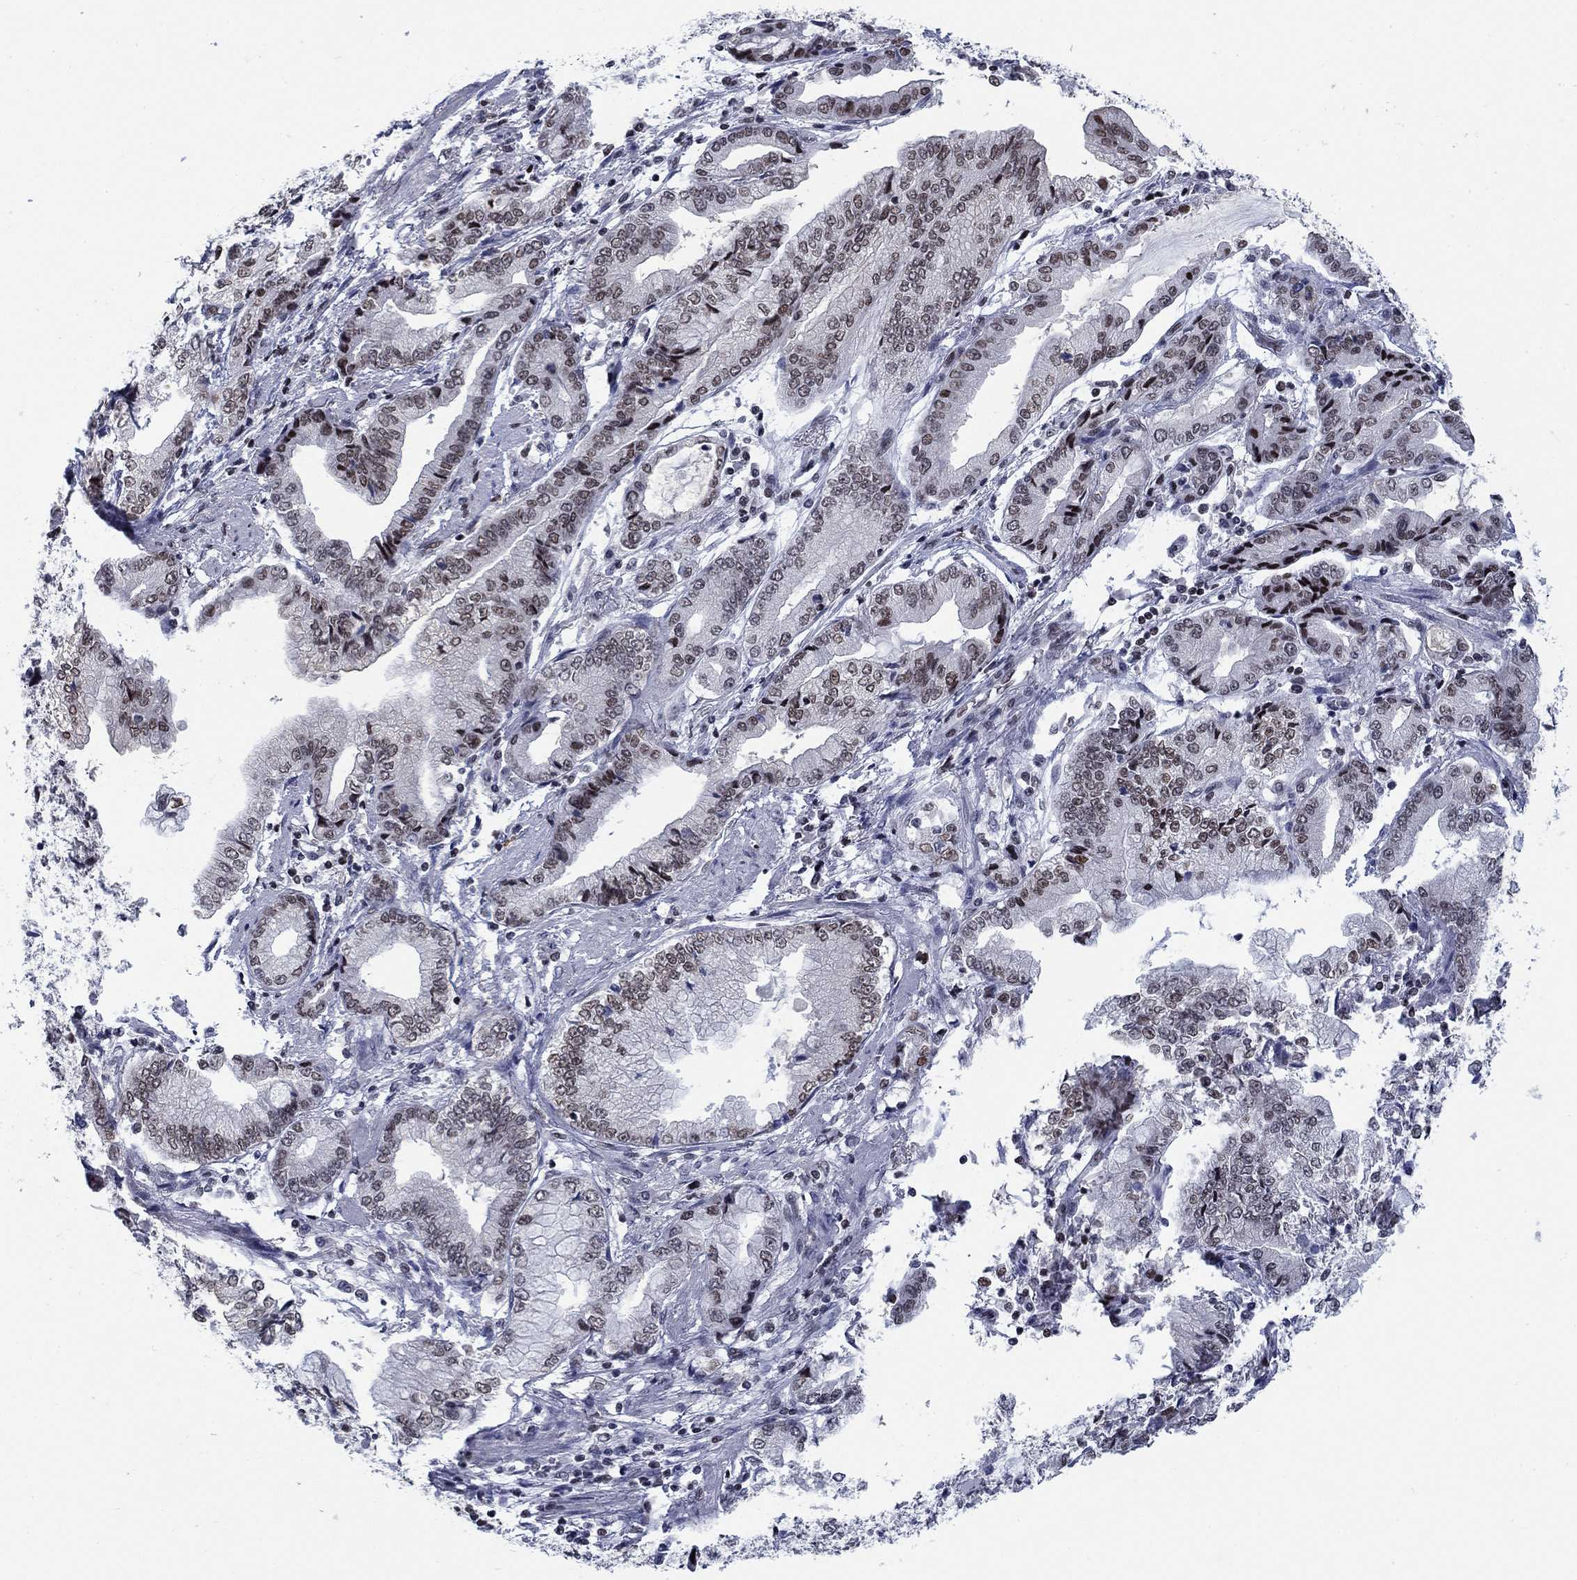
{"staining": {"intensity": "moderate", "quantity": "25%-75%", "location": "nuclear"}, "tissue": "stomach cancer", "cell_type": "Tumor cells", "image_type": "cancer", "snomed": [{"axis": "morphology", "description": "Adenocarcinoma, NOS"}, {"axis": "topography", "description": "Stomach, upper"}], "caption": "IHC (DAB (3,3'-diaminobenzidine)) staining of stomach cancer (adenocarcinoma) reveals moderate nuclear protein staining in about 25%-75% of tumor cells.", "gene": "NPAS3", "patient": {"sex": "female", "age": 74}}